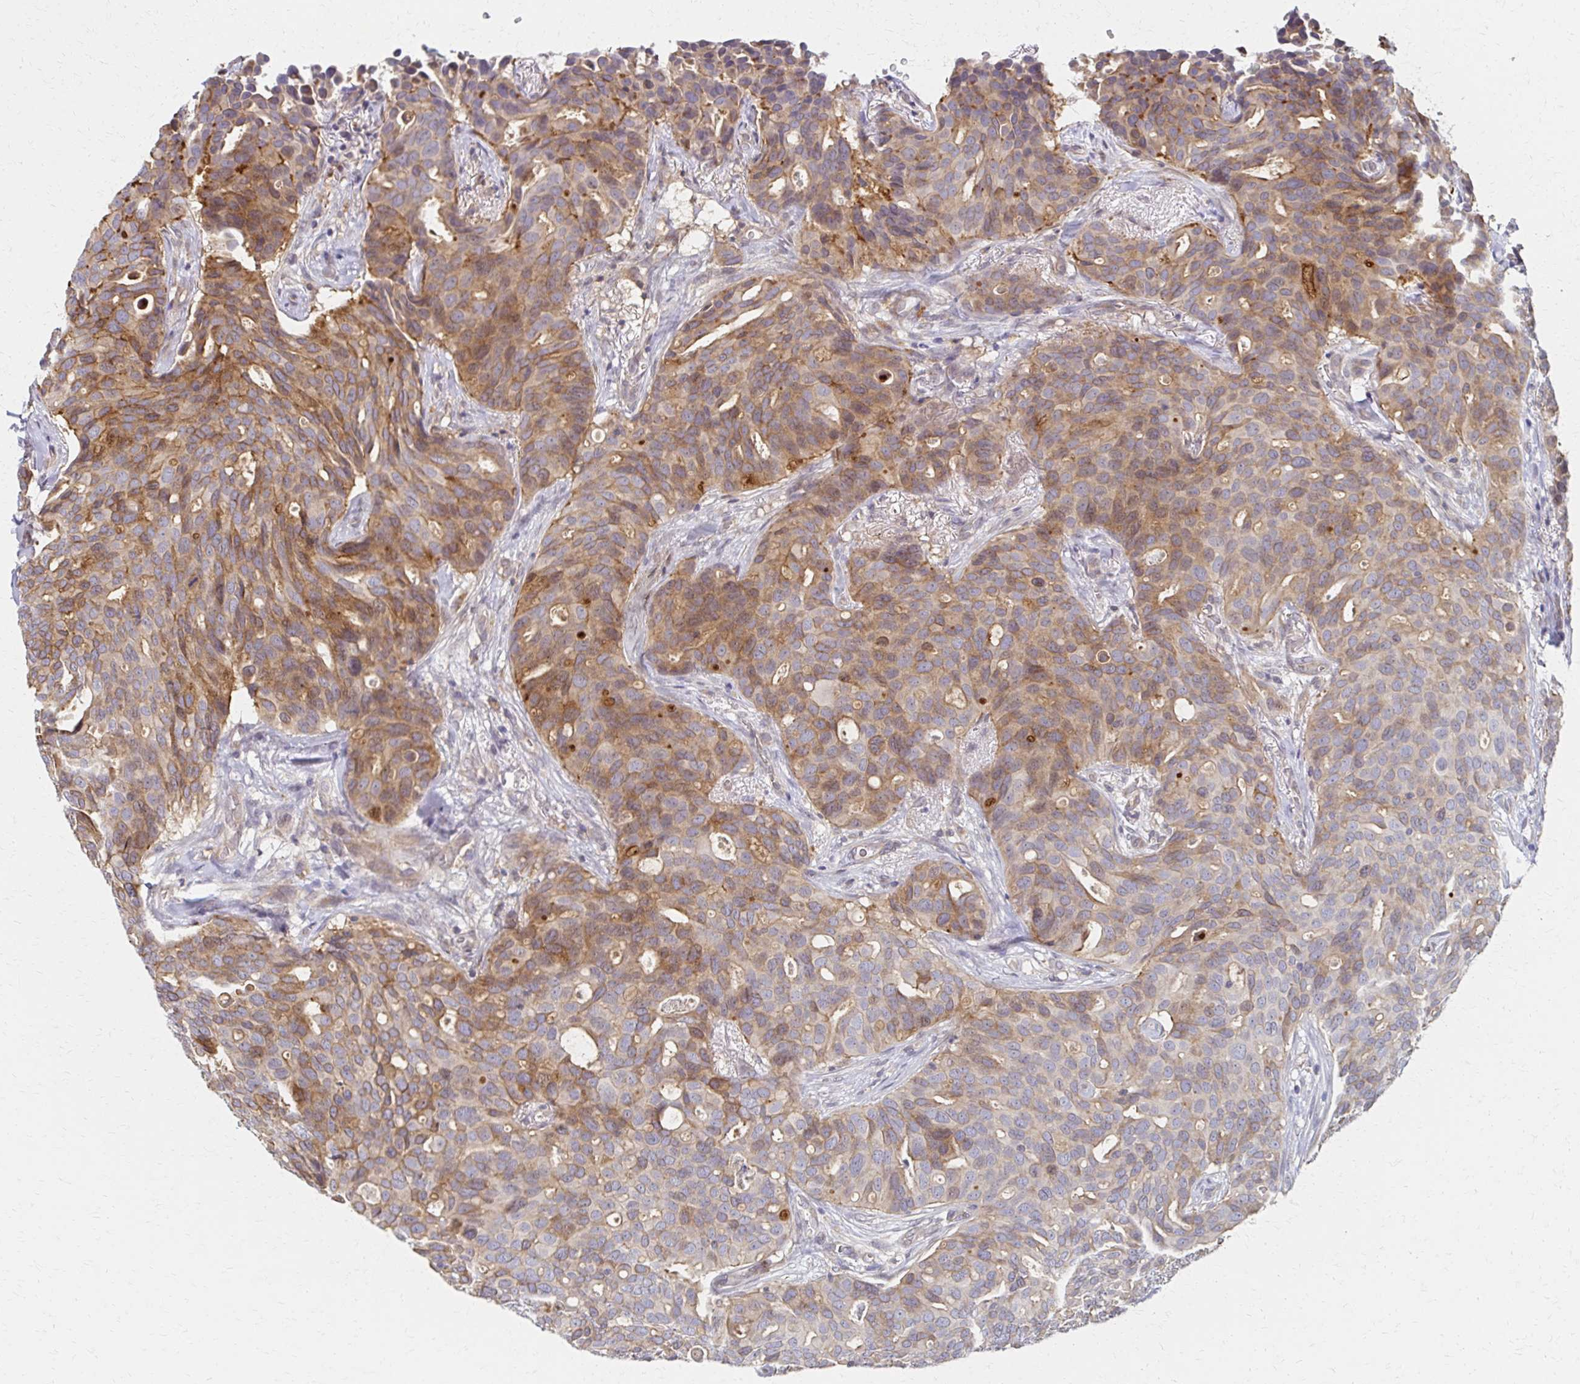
{"staining": {"intensity": "moderate", "quantity": "25%-75%", "location": "cytoplasmic/membranous"}, "tissue": "breast cancer", "cell_type": "Tumor cells", "image_type": "cancer", "snomed": [{"axis": "morphology", "description": "Duct carcinoma"}, {"axis": "topography", "description": "Breast"}], "caption": "The immunohistochemical stain labels moderate cytoplasmic/membranous expression in tumor cells of breast cancer (infiltrating ductal carcinoma) tissue. The protein of interest is stained brown, and the nuclei are stained in blue (DAB (3,3'-diaminobenzidine) IHC with brightfield microscopy, high magnification).", "gene": "EOLA2", "patient": {"sex": "female", "age": 54}}